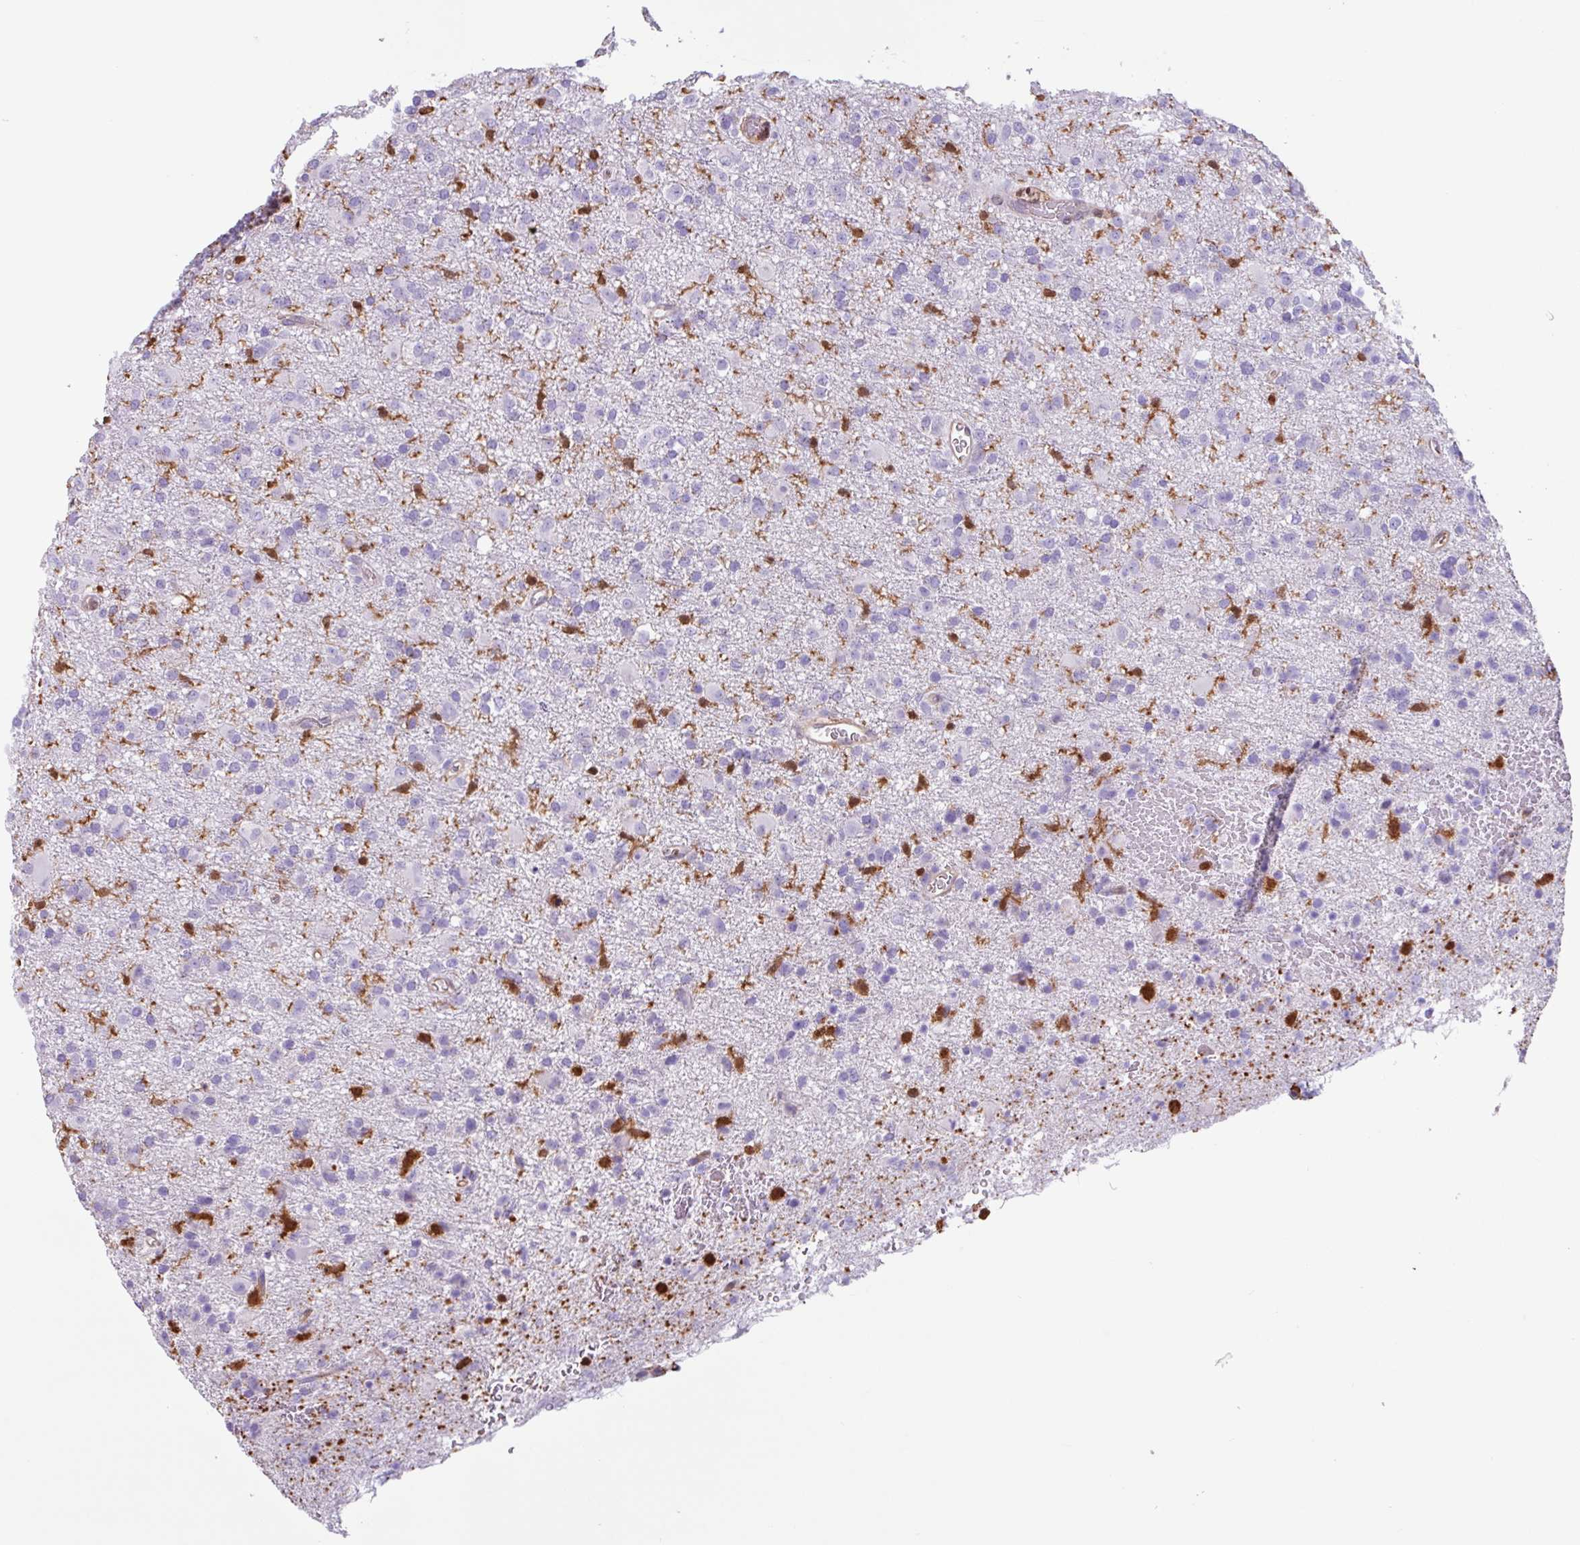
{"staining": {"intensity": "negative", "quantity": "none", "location": "none"}, "tissue": "glioma", "cell_type": "Tumor cells", "image_type": "cancer", "snomed": [{"axis": "morphology", "description": "Glioma, malignant, Low grade"}, {"axis": "topography", "description": "Brain"}], "caption": "This photomicrograph is of glioma stained with immunohistochemistry (IHC) to label a protein in brown with the nuclei are counter-stained blue. There is no expression in tumor cells. Nuclei are stained in blue.", "gene": "ARHGDIB", "patient": {"sex": "male", "age": 65}}